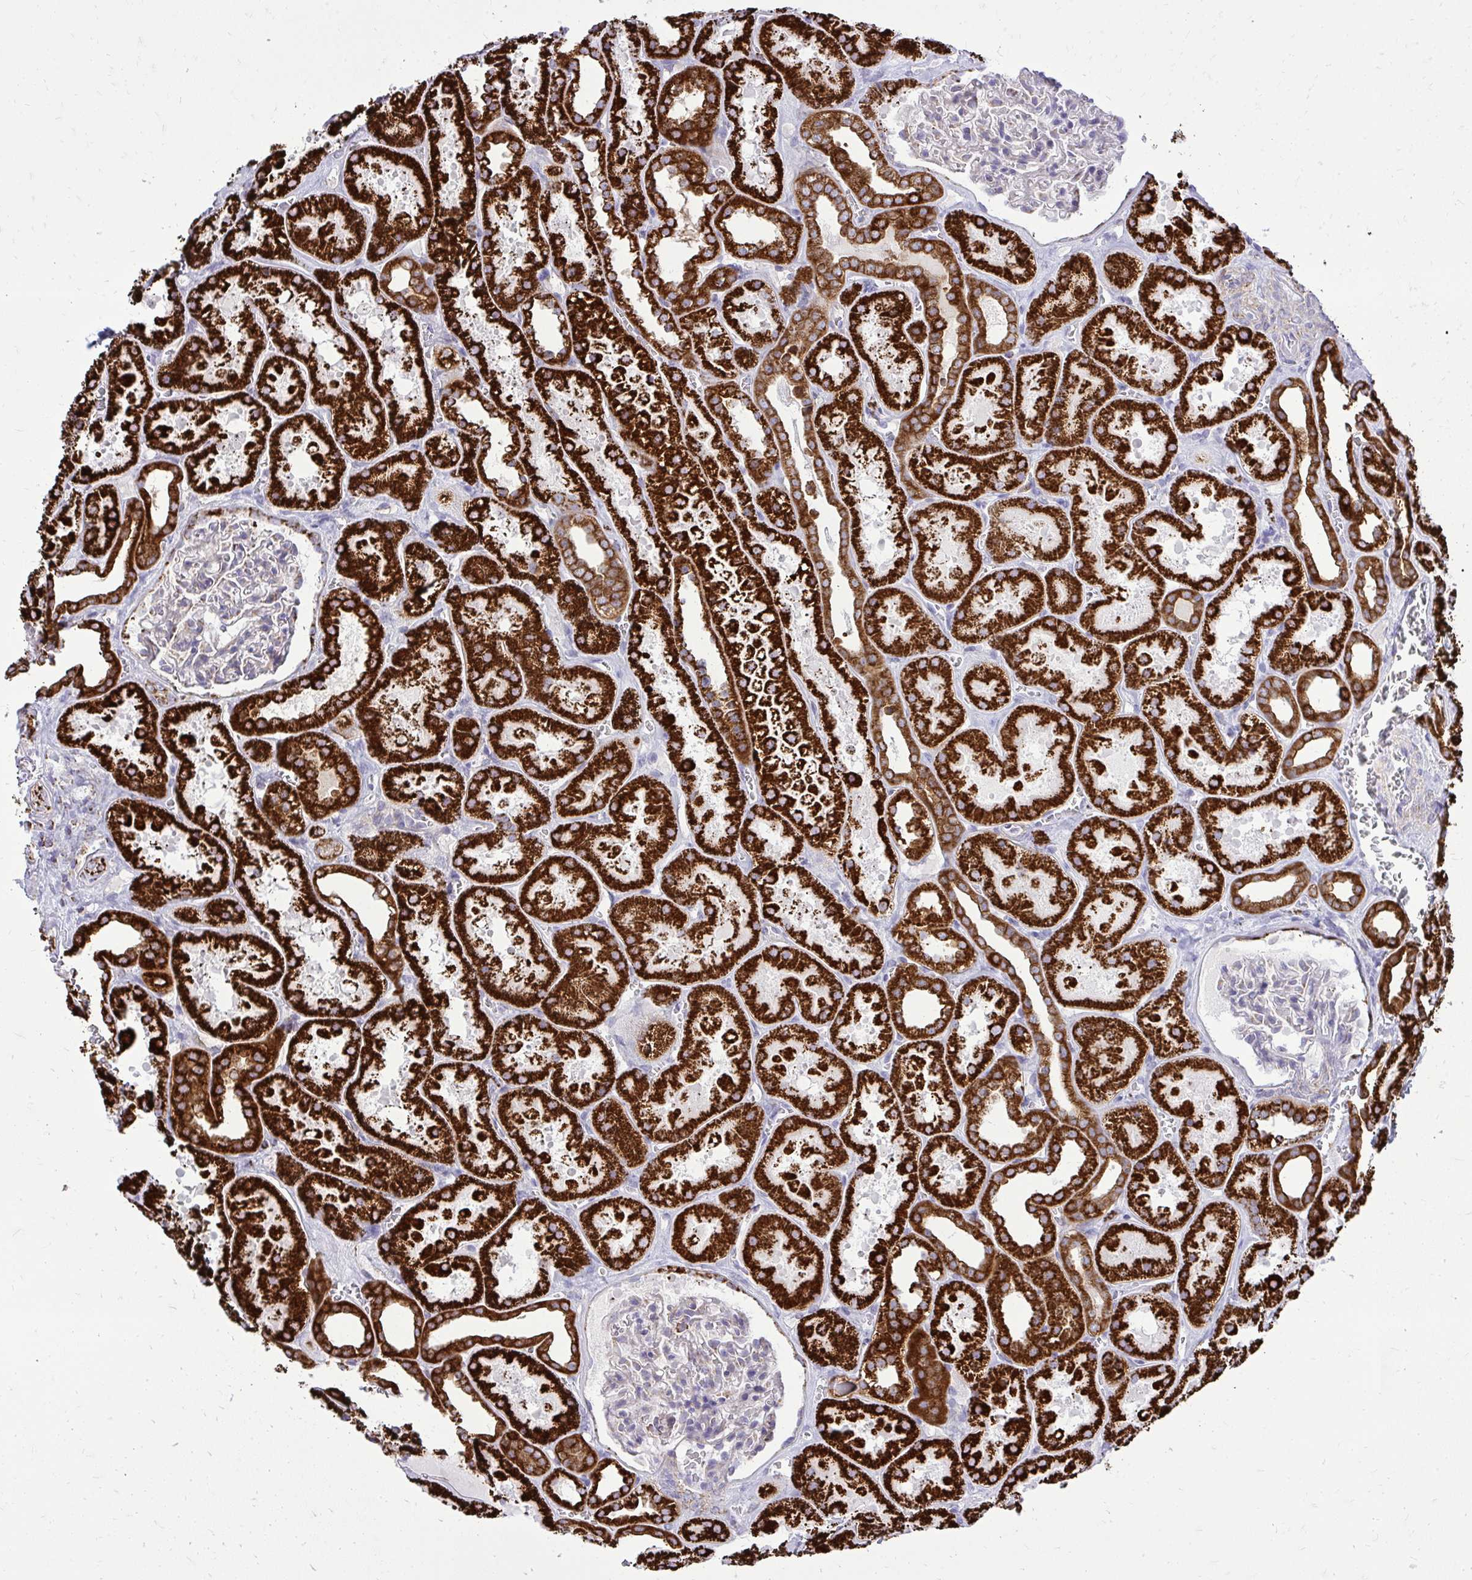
{"staining": {"intensity": "negative", "quantity": "none", "location": "none"}, "tissue": "kidney", "cell_type": "Cells in glomeruli", "image_type": "normal", "snomed": [{"axis": "morphology", "description": "Normal tissue, NOS"}, {"axis": "topography", "description": "Kidney"}], "caption": "An immunohistochemistry (IHC) image of unremarkable kidney is shown. There is no staining in cells in glomeruli of kidney. (Brightfield microscopy of DAB (3,3'-diaminobenzidine) immunohistochemistry at high magnification).", "gene": "SPTBN2", "patient": {"sex": "female", "age": 41}}